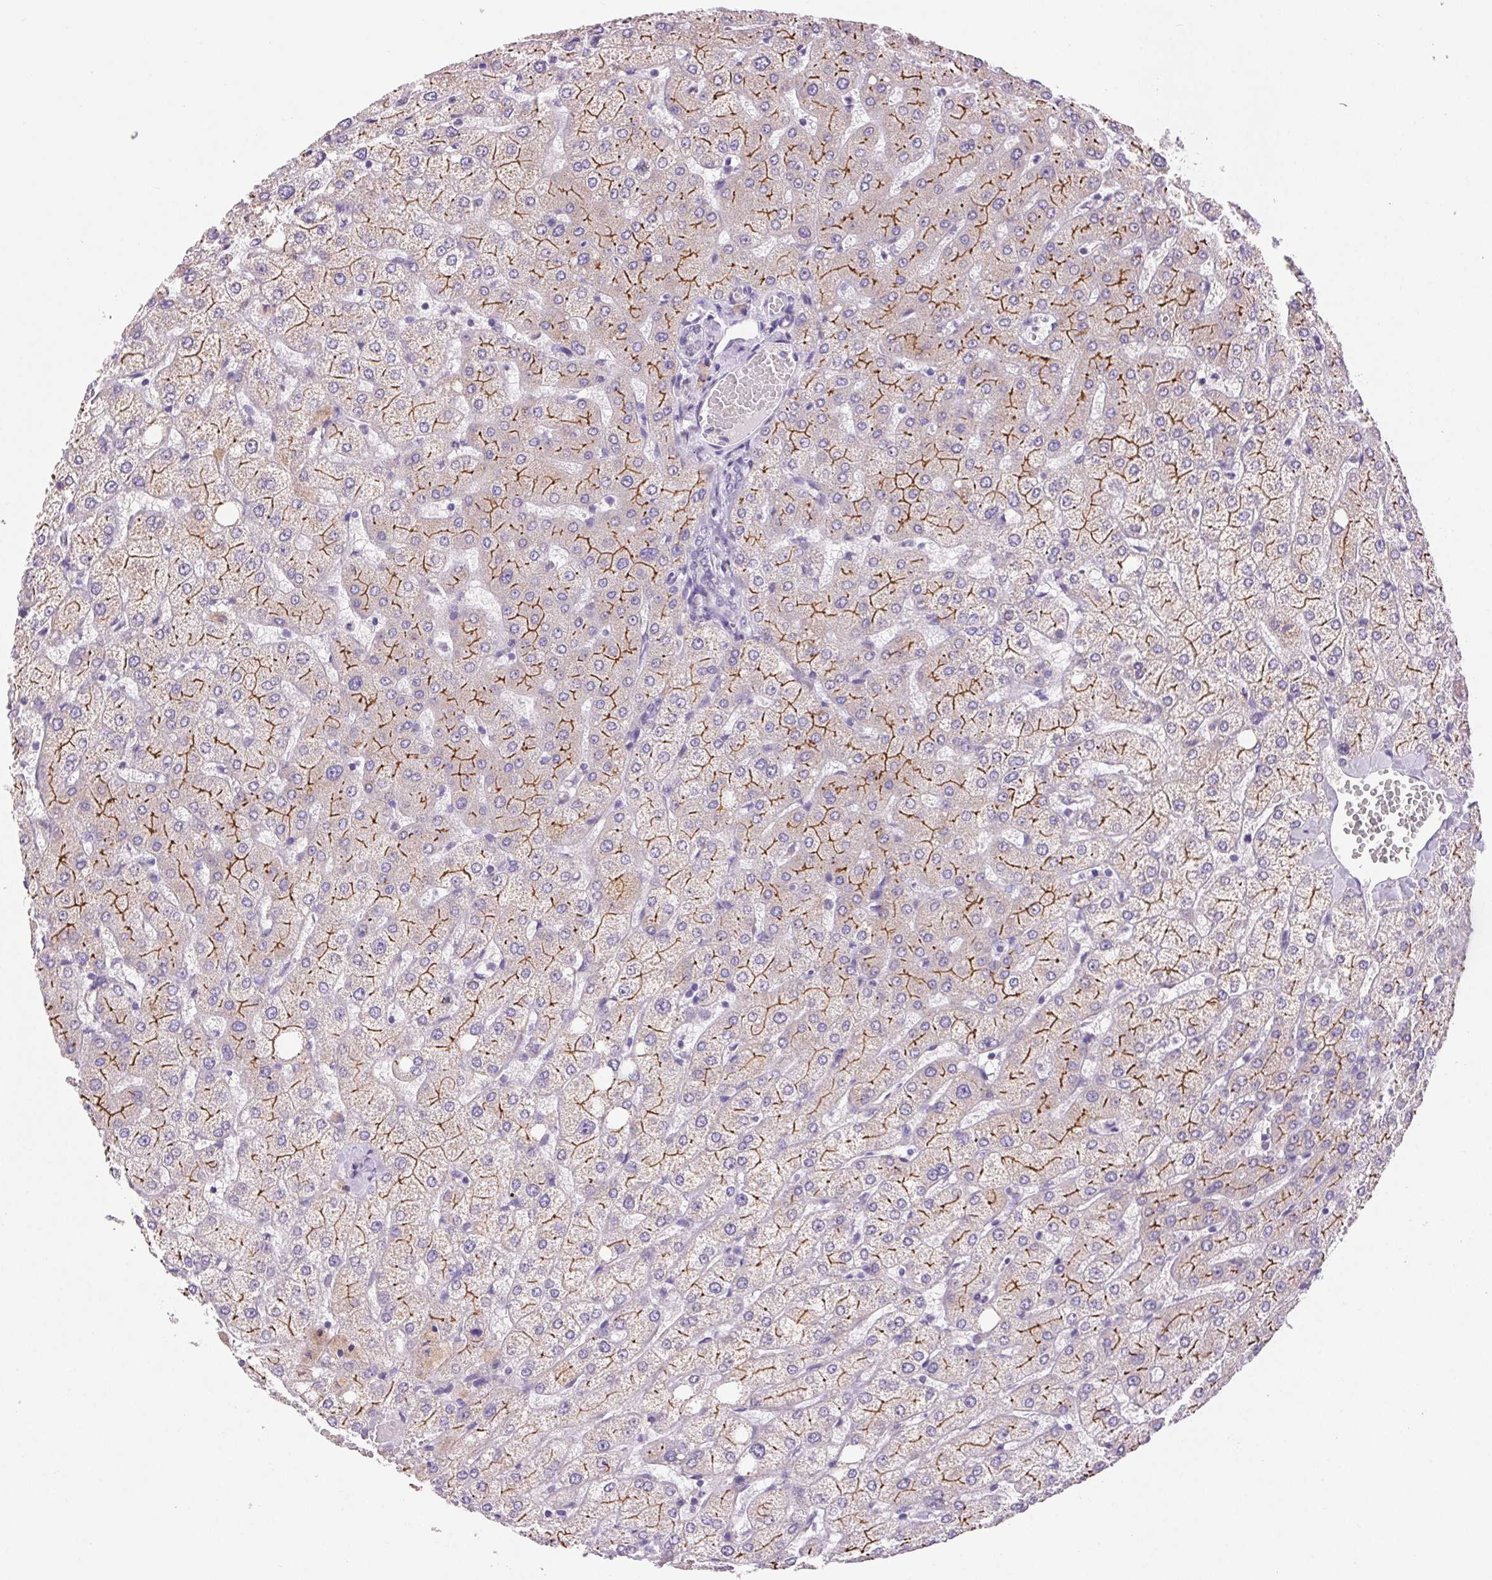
{"staining": {"intensity": "negative", "quantity": "none", "location": "none"}, "tissue": "liver", "cell_type": "Cholangiocytes", "image_type": "normal", "snomed": [{"axis": "morphology", "description": "Normal tissue, NOS"}, {"axis": "topography", "description": "Liver"}], "caption": "The image reveals no significant positivity in cholangiocytes of liver.", "gene": "ARHGAP11B", "patient": {"sex": "female", "age": 54}}